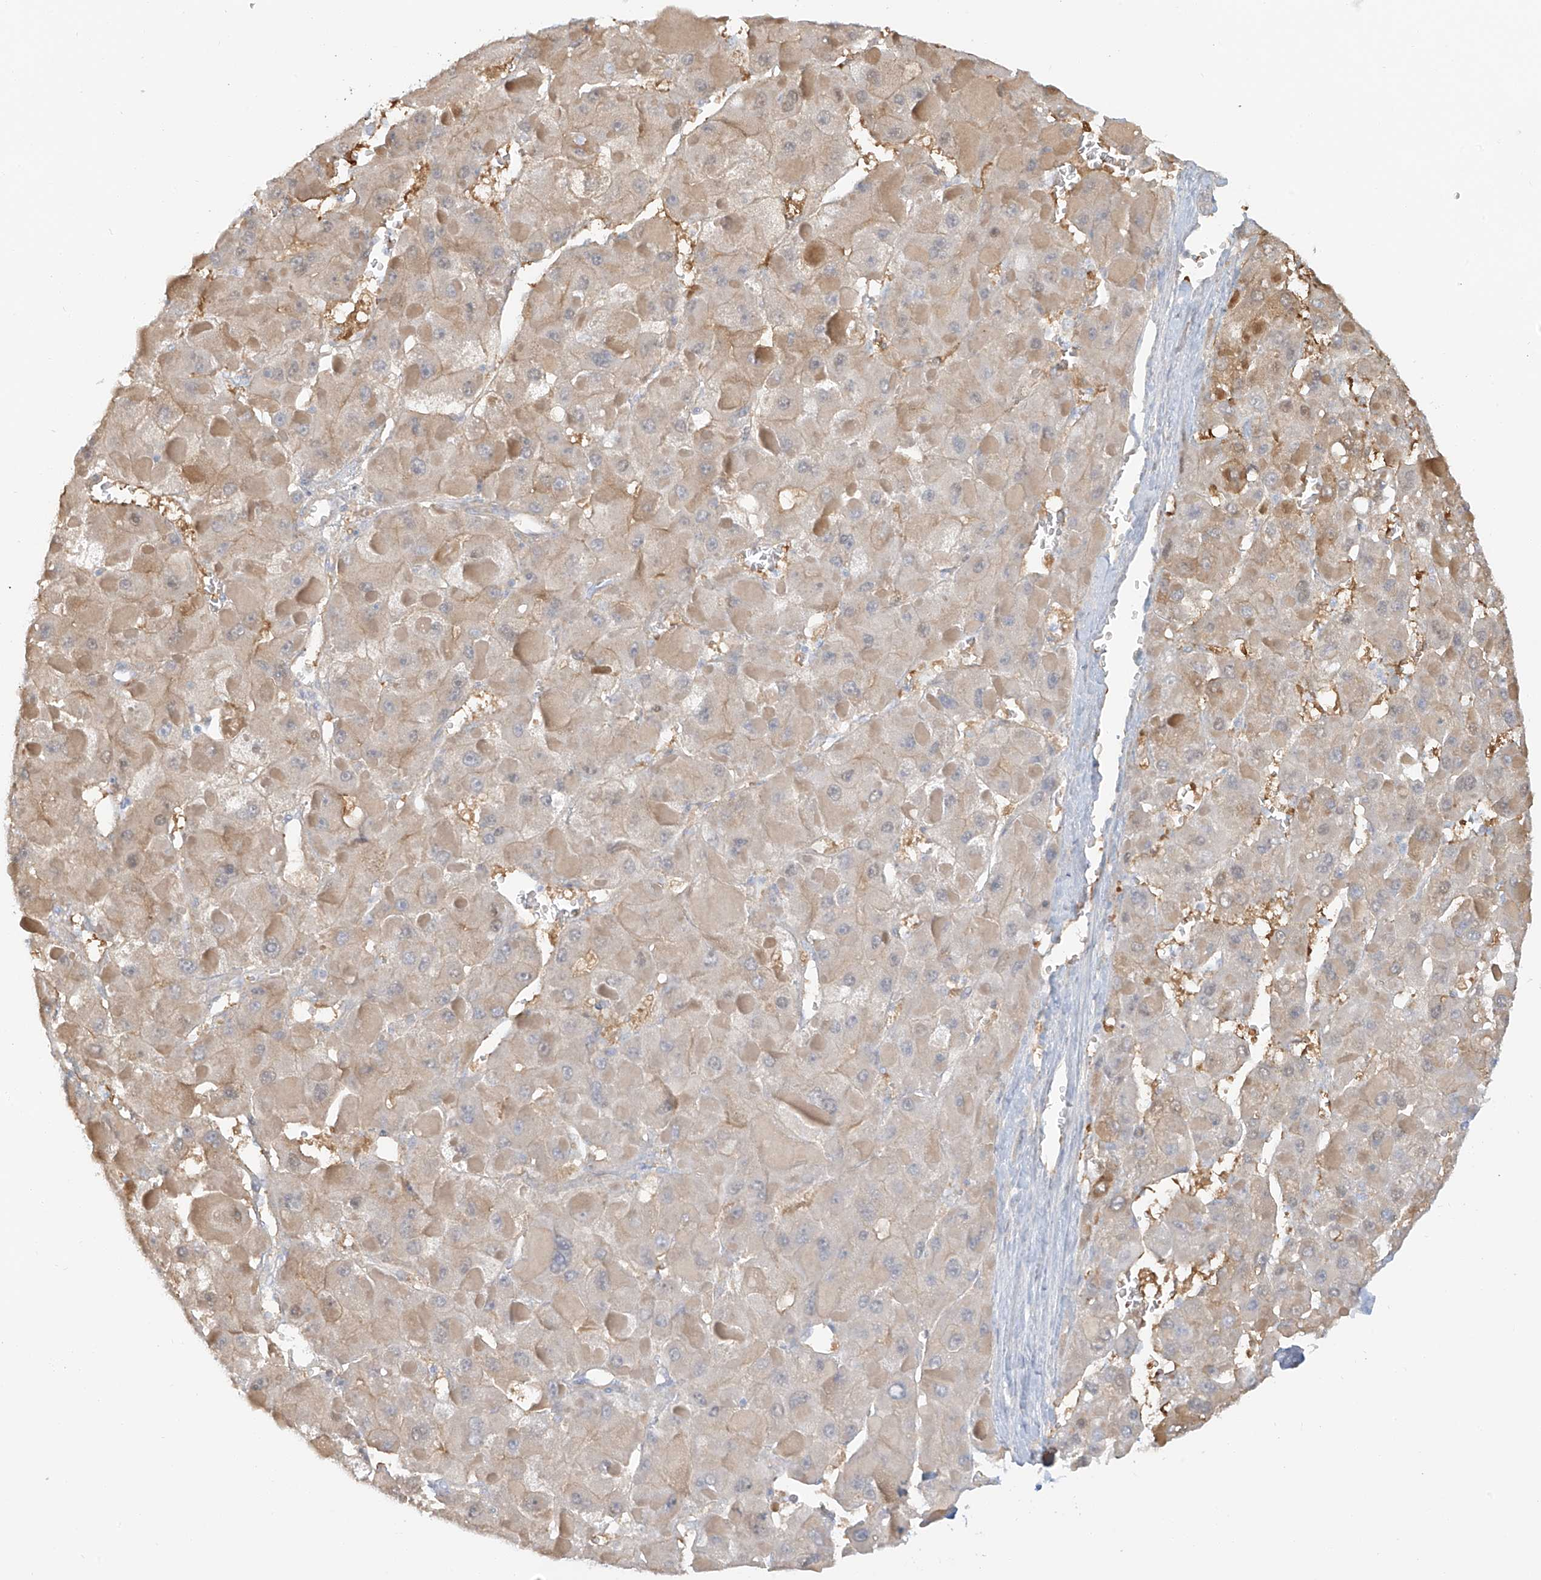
{"staining": {"intensity": "weak", "quantity": "25%-75%", "location": "cytoplasmic/membranous"}, "tissue": "liver cancer", "cell_type": "Tumor cells", "image_type": "cancer", "snomed": [{"axis": "morphology", "description": "Carcinoma, Hepatocellular, NOS"}, {"axis": "topography", "description": "Liver"}], "caption": "Human liver cancer (hepatocellular carcinoma) stained with a brown dye displays weak cytoplasmic/membranous positive positivity in approximately 25%-75% of tumor cells.", "gene": "UPK1B", "patient": {"sex": "female", "age": 73}}